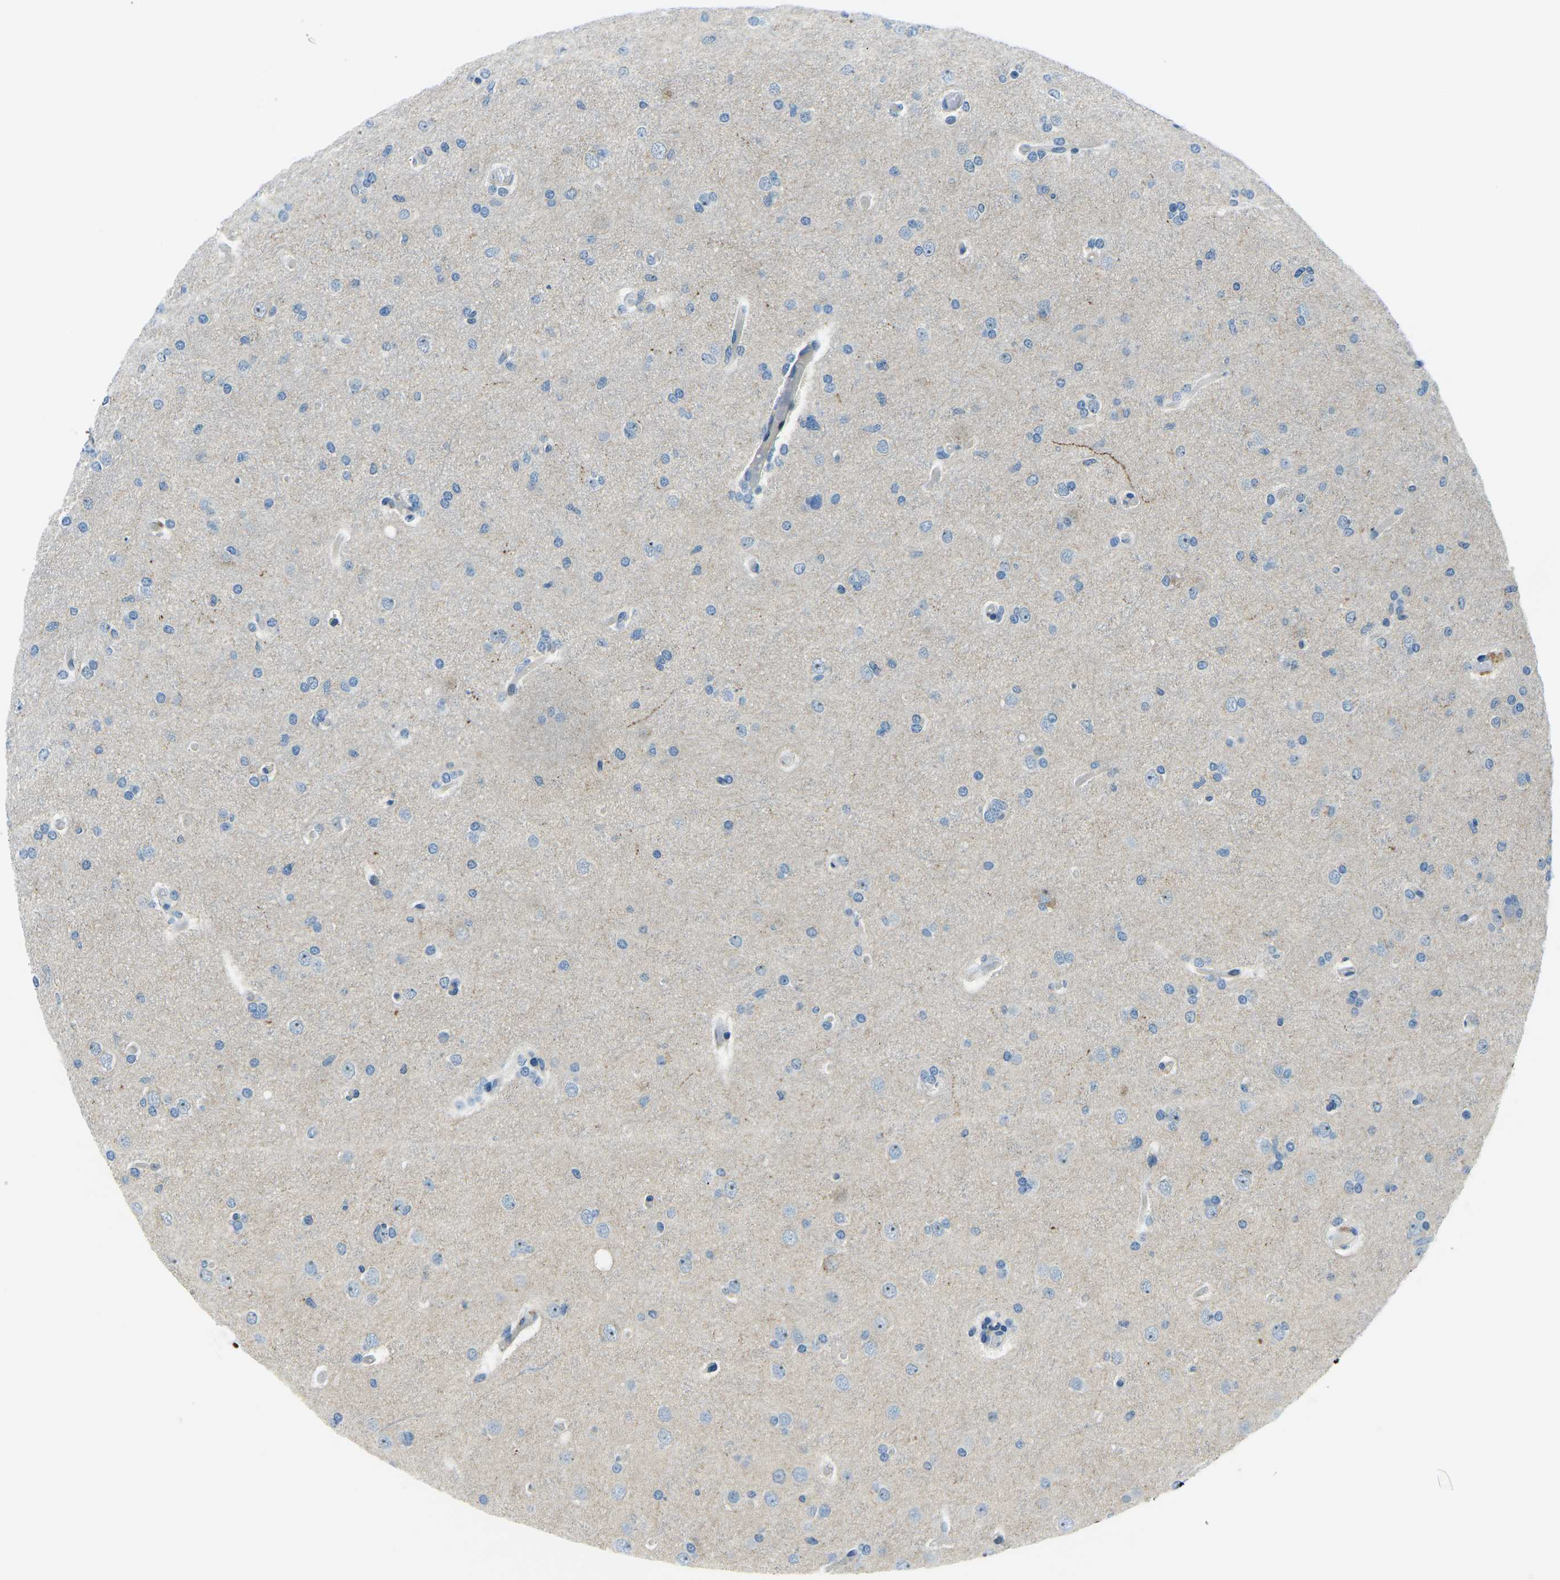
{"staining": {"intensity": "negative", "quantity": "none", "location": "none"}, "tissue": "glioma", "cell_type": "Tumor cells", "image_type": "cancer", "snomed": [{"axis": "morphology", "description": "Glioma, malignant, High grade"}, {"axis": "topography", "description": "Cerebral cortex"}], "caption": "Tumor cells are negative for brown protein staining in glioma.", "gene": "RRP1", "patient": {"sex": "female", "age": 36}}